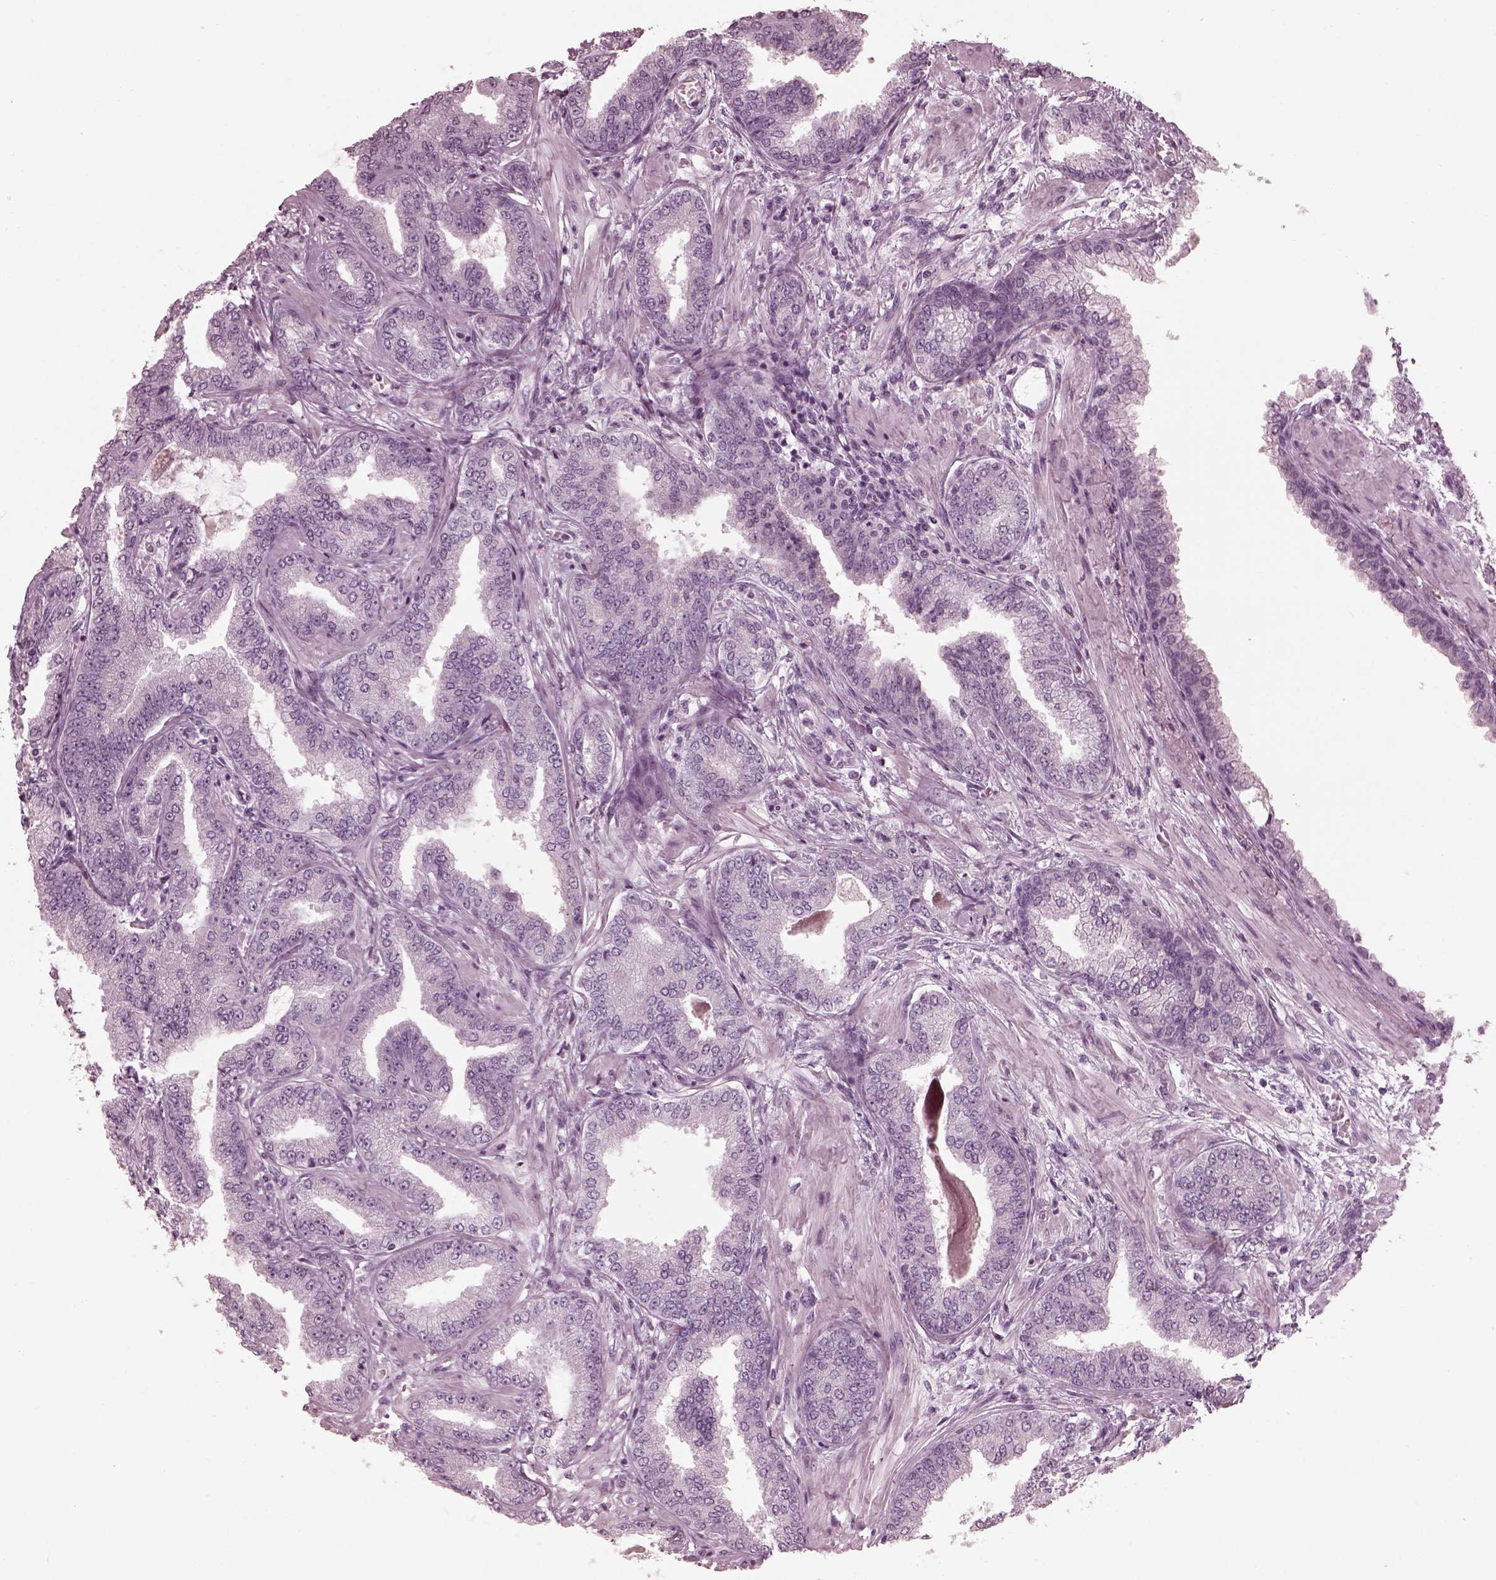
{"staining": {"intensity": "negative", "quantity": "none", "location": "none"}, "tissue": "prostate cancer", "cell_type": "Tumor cells", "image_type": "cancer", "snomed": [{"axis": "morphology", "description": "Adenocarcinoma, Low grade"}, {"axis": "topography", "description": "Prostate"}], "caption": "This is an immunohistochemistry image of human prostate cancer. There is no positivity in tumor cells.", "gene": "SAXO2", "patient": {"sex": "male", "age": 55}}